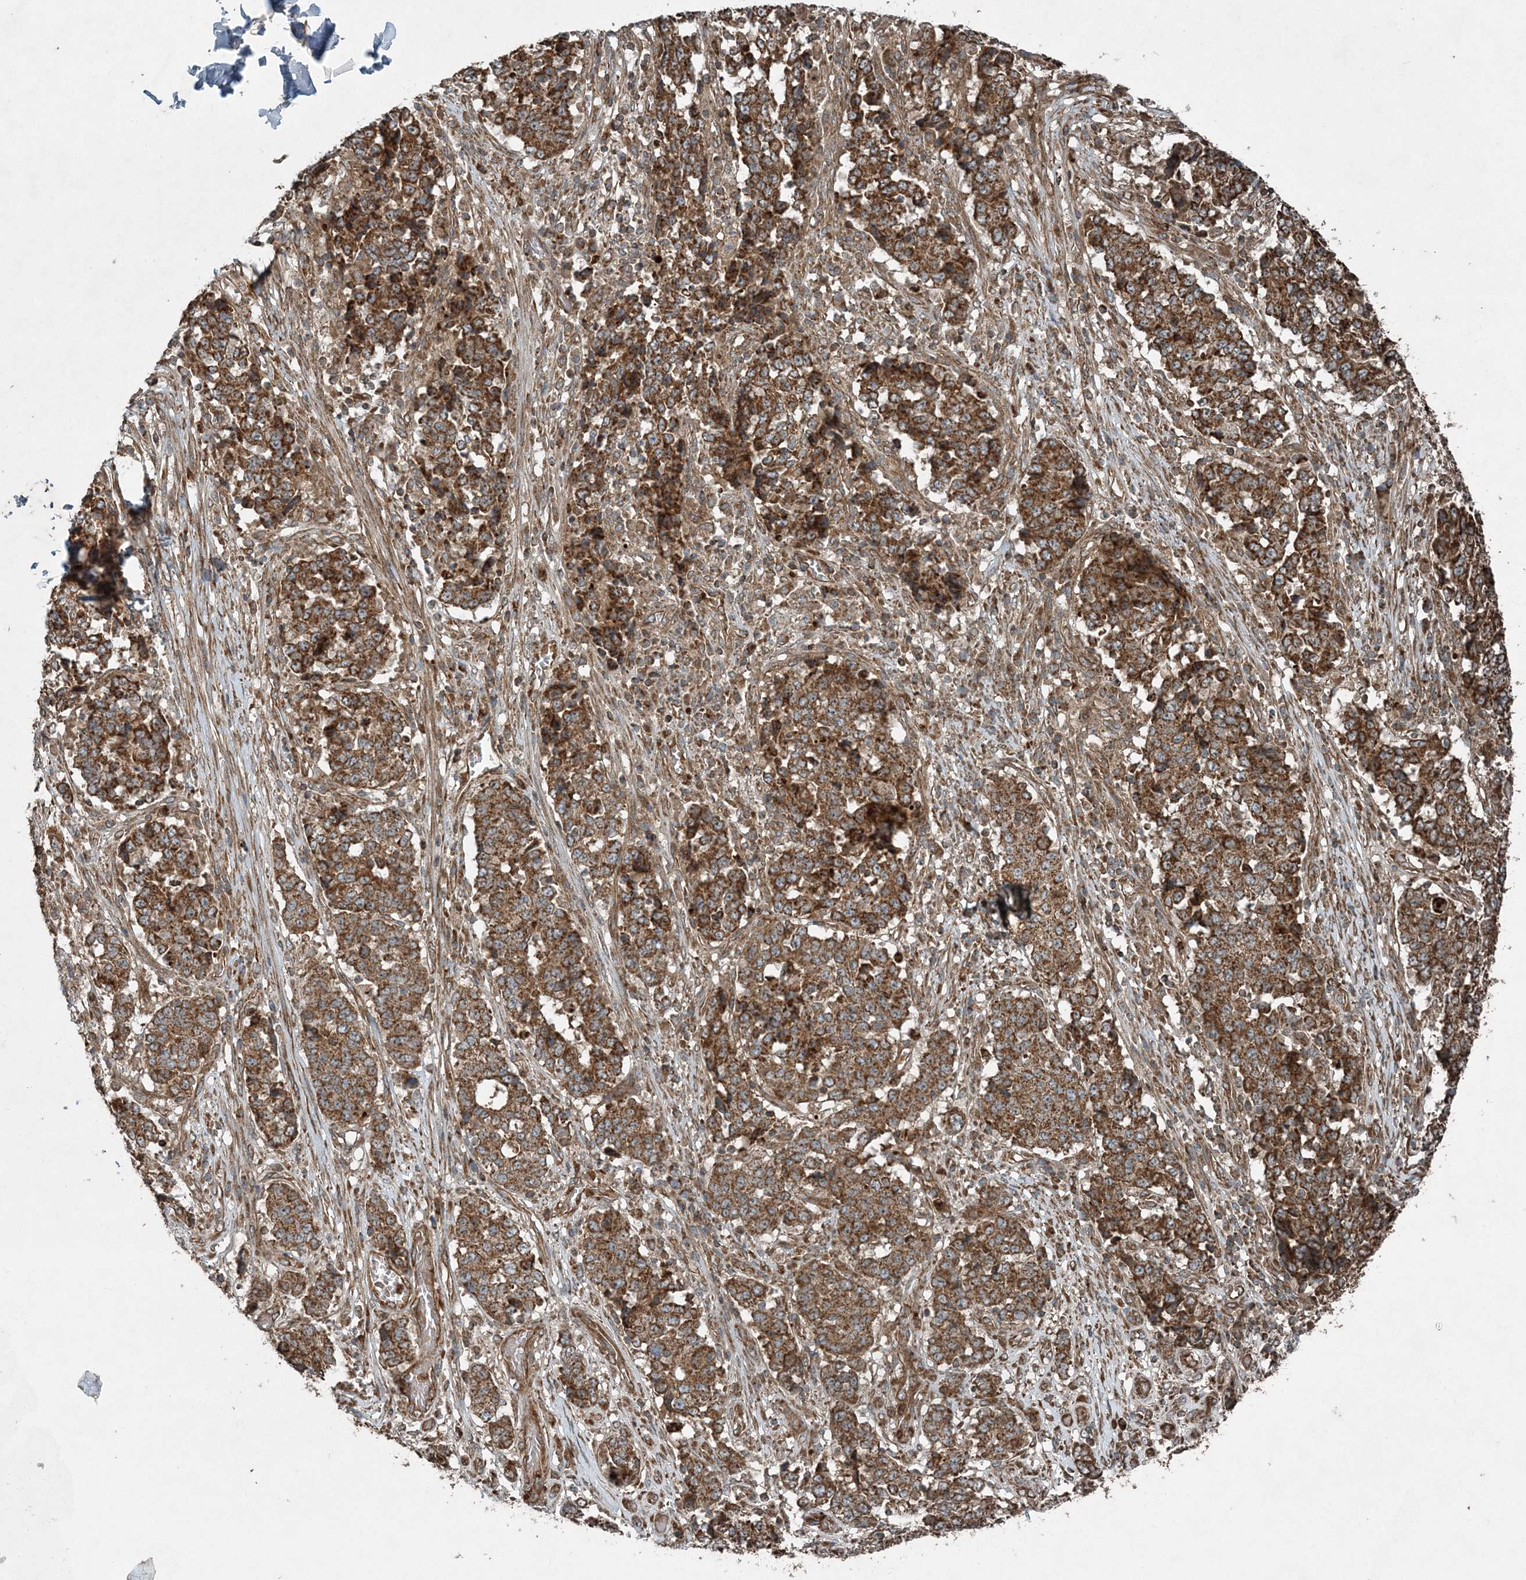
{"staining": {"intensity": "strong", "quantity": ">75%", "location": "cytoplasmic/membranous"}, "tissue": "stomach cancer", "cell_type": "Tumor cells", "image_type": "cancer", "snomed": [{"axis": "morphology", "description": "Adenocarcinoma, NOS"}, {"axis": "topography", "description": "Stomach"}], "caption": "Tumor cells show high levels of strong cytoplasmic/membranous expression in approximately >75% of cells in stomach cancer.", "gene": "COPS7B", "patient": {"sex": "male", "age": 59}}